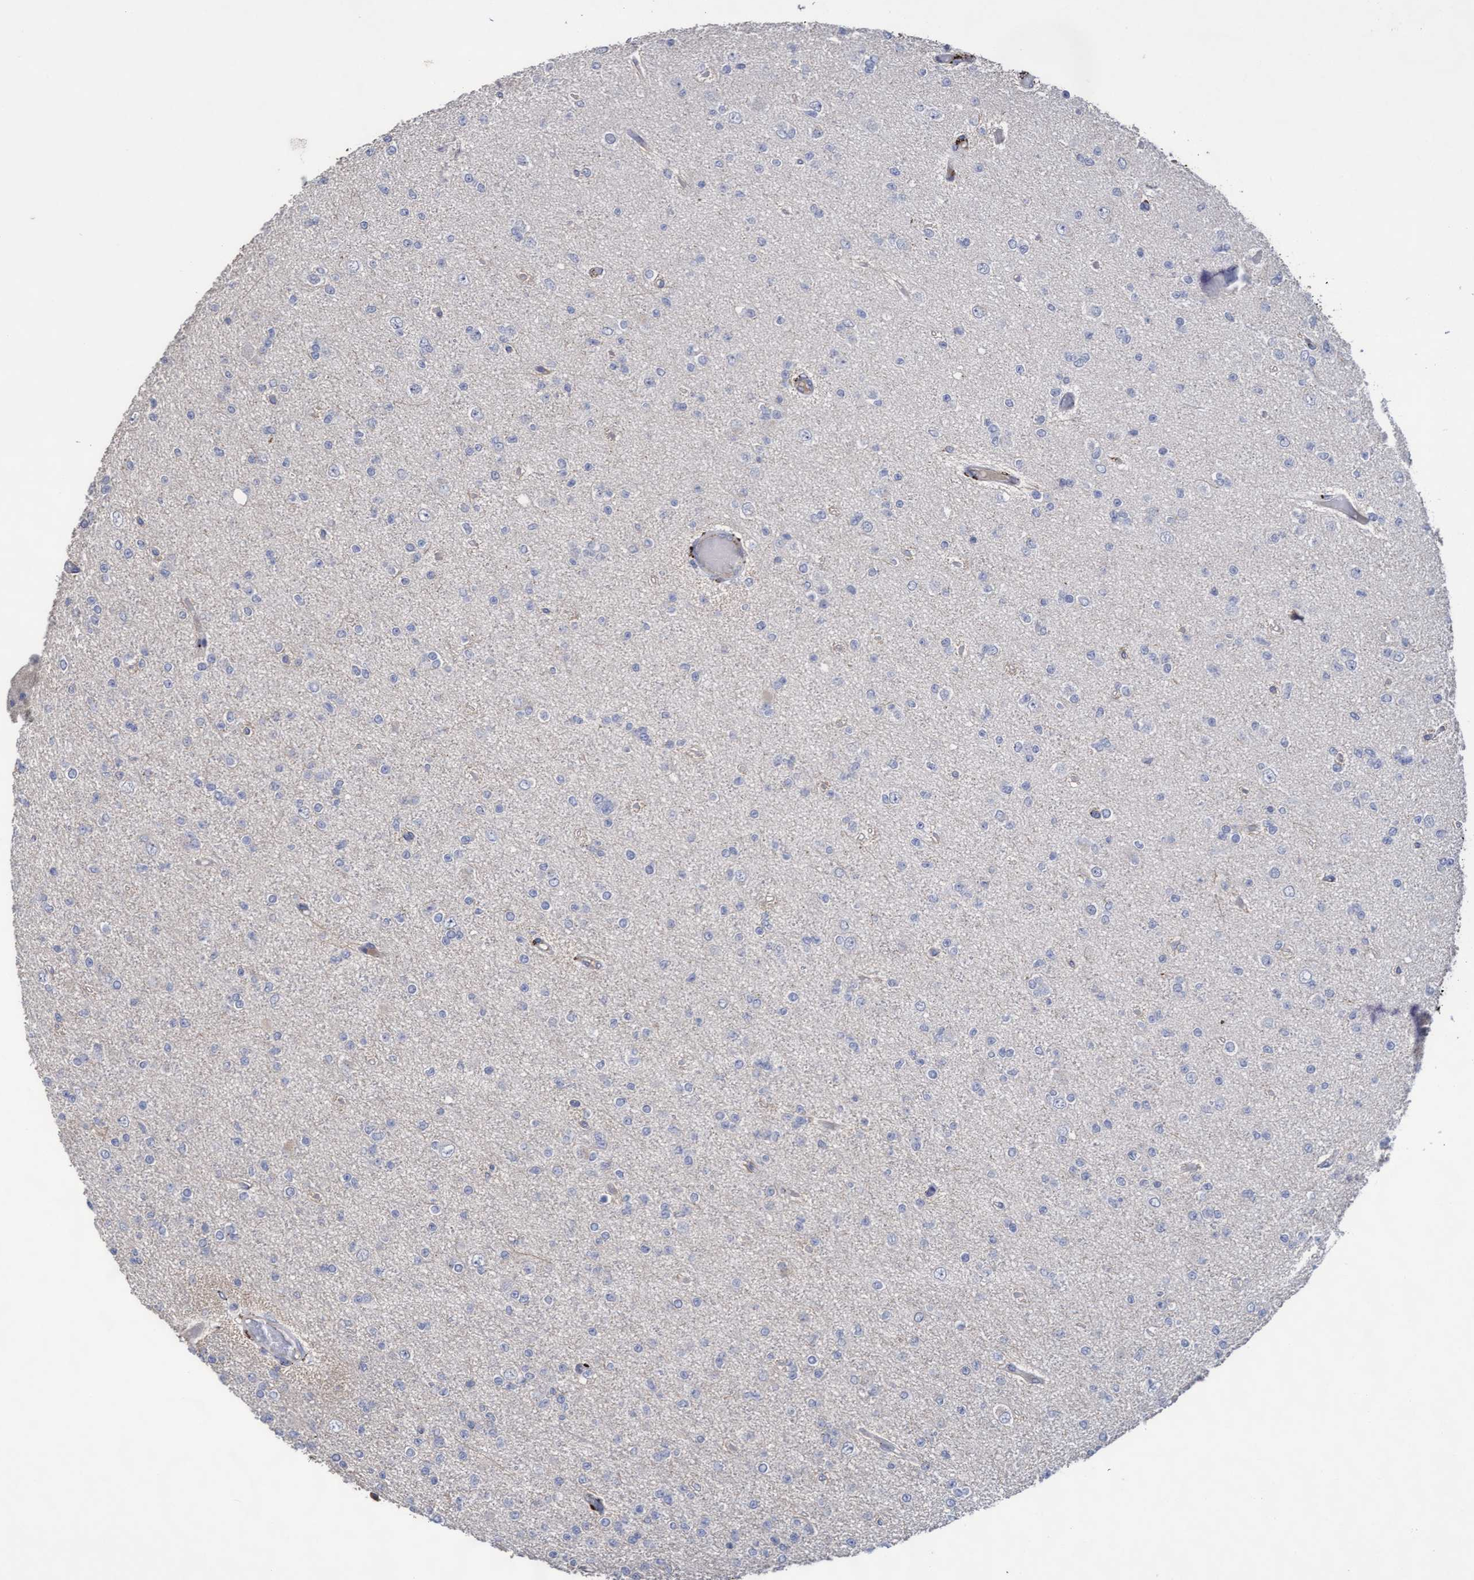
{"staining": {"intensity": "negative", "quantity": "none", "location": "none"}, "tissue": "glioma", "cell_type": "Tumor cells", "image_type": "cancer", "snomed": [{"axis": "morphology", "description": "Glioma, malignant, Low grade"}, {"axis": "topography", "description": "Brain"}], "caption": "Protein analysis of glioma exhibits no significant staining in tumor cells.", "gene": "KRT24", "patient": {"sex": "female", "age": 22}}